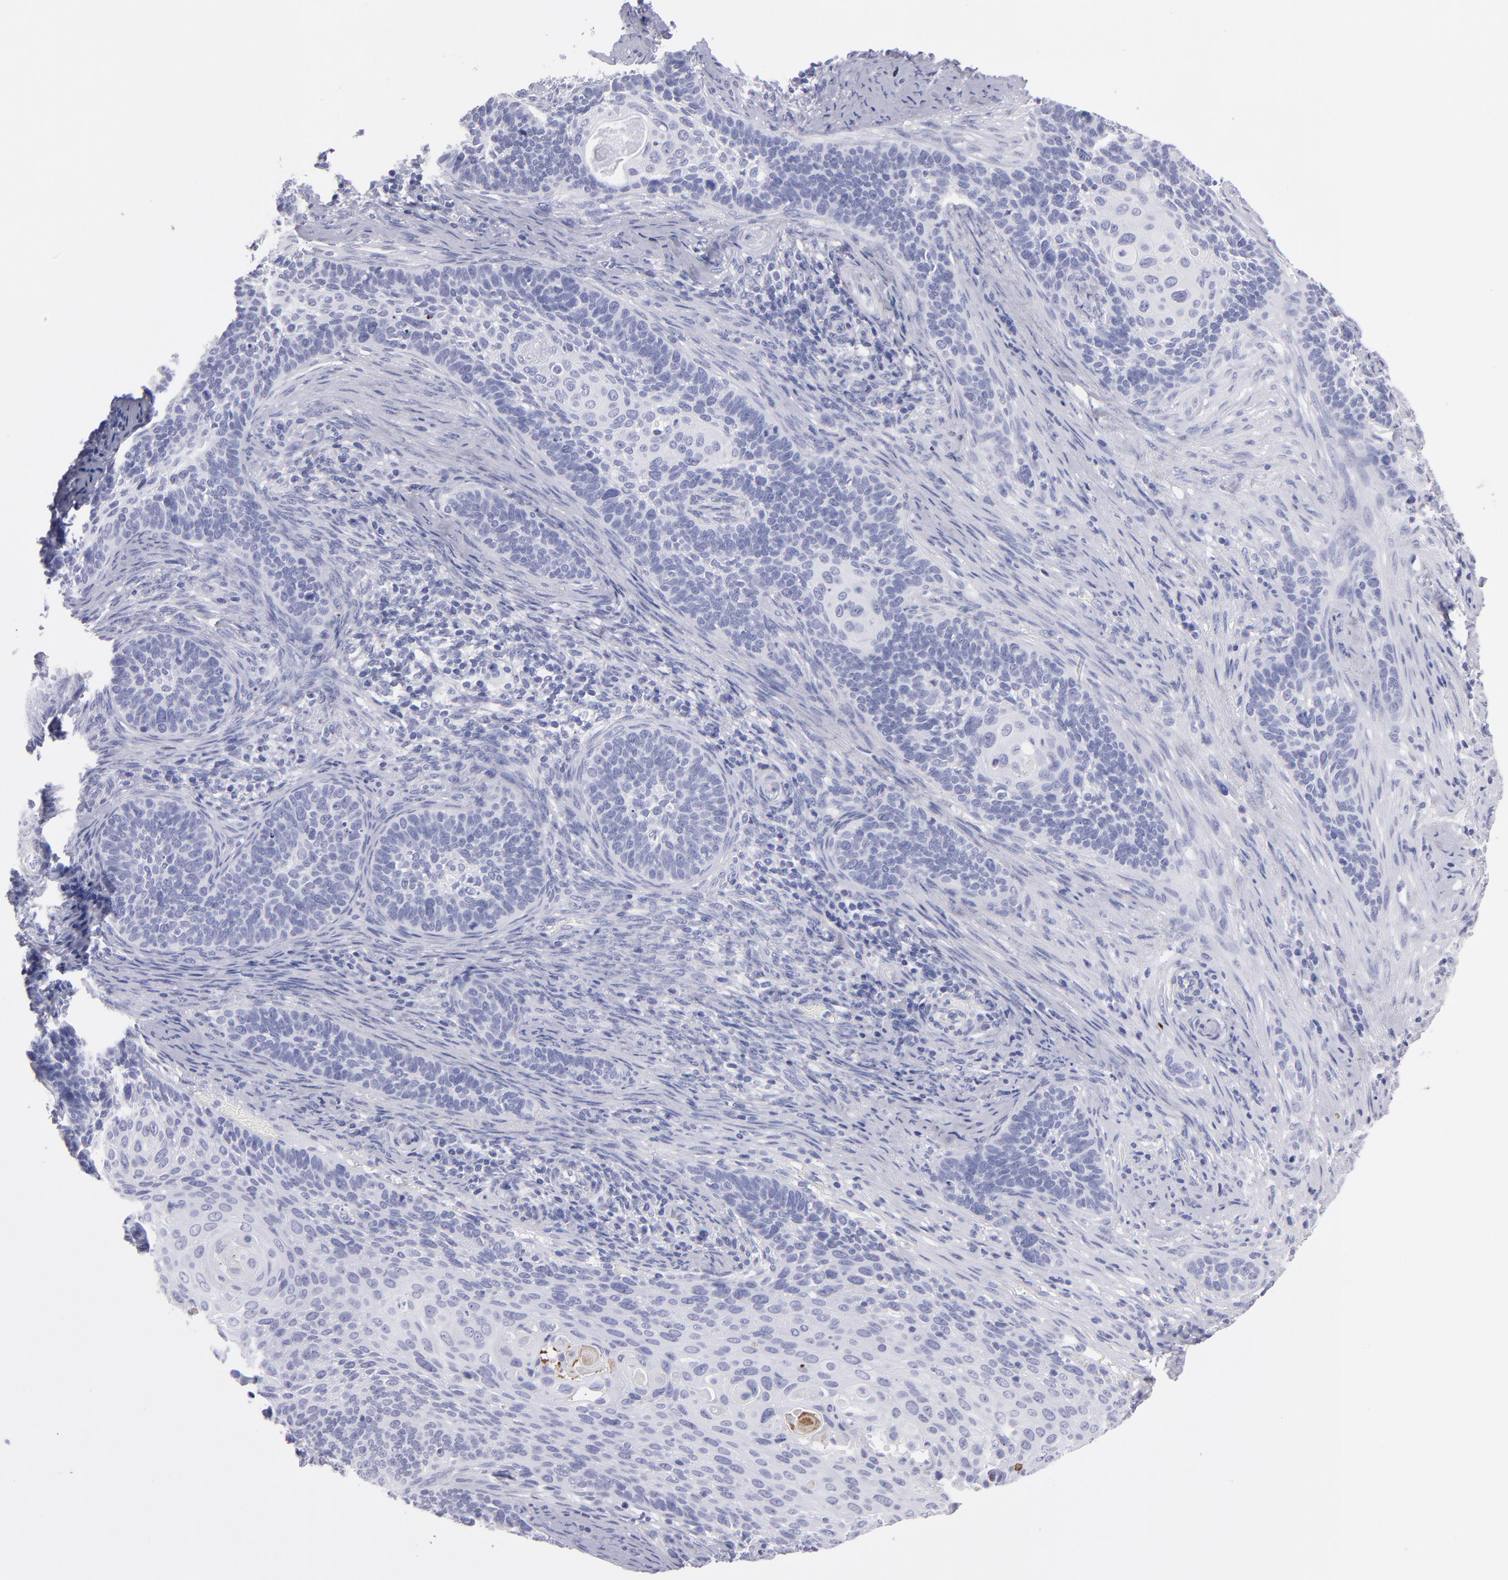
{"staining": {"intensity": "negative", "quantity": "none", "location": "none"}, "tissue": "cervical cancer", "cell_type": "Tumor cells", "image_type": "cancer", "snomed": [{"axis": "morphology", "description": "Squamous cell carcinoma, NOS"}, {"axis": "topography", "description": "Cervix"}], "caption": "There is no significant positivity in tumor cells of cervical cancer.", "gene": "MB", "patient": {"sex": "female", "age": 33}}